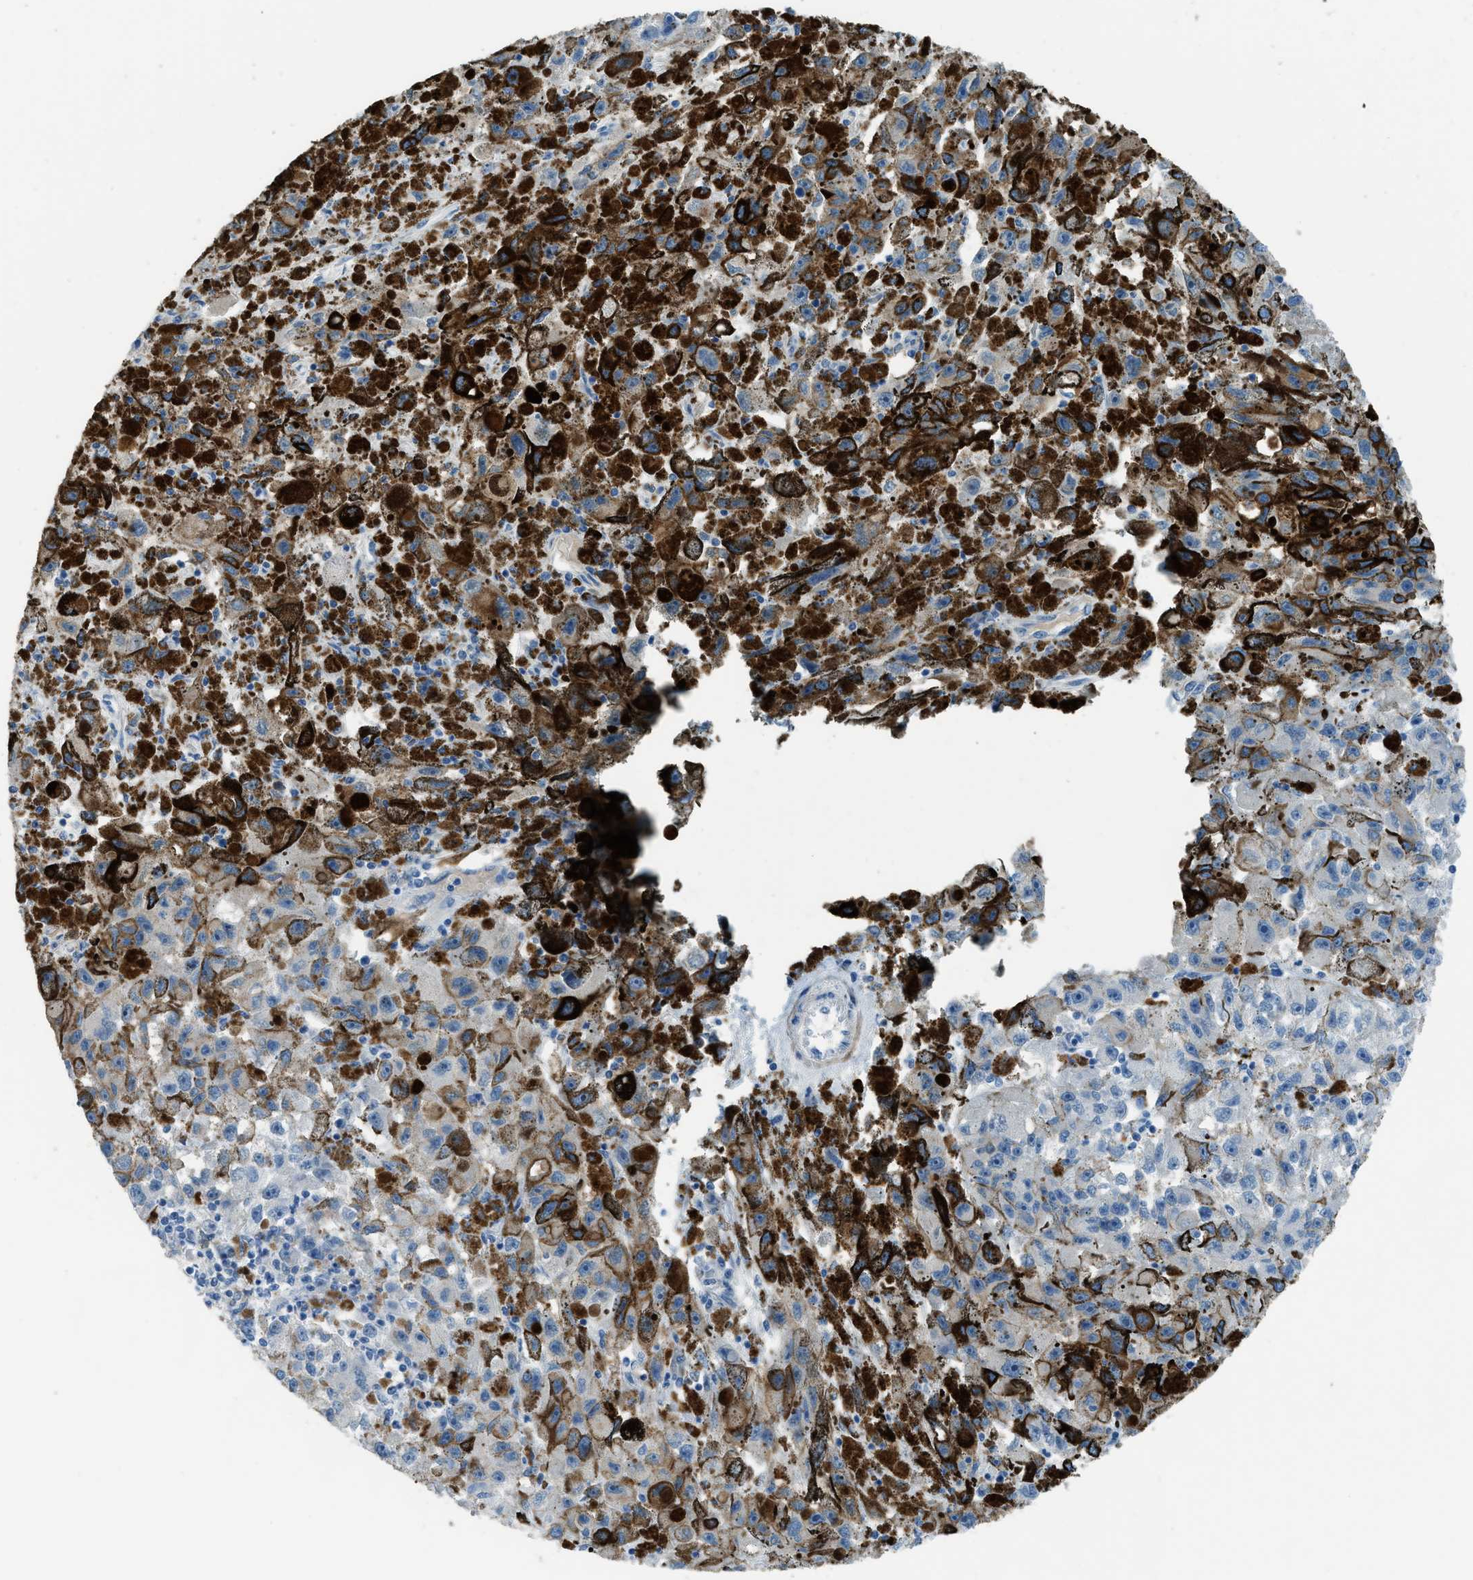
{"staining": {"intensity": "negative", "quantity": "none", "location": "none"}, "tissue": "melanoma", "cell_type": "Tumor cells", "image_type": "cancer", "snomed": [{"axis": "morphology", "description": "Malignant melanoma, NOS"}, {"axis": "topography", "description": "Skin"}], "caption": "Tumor cells show no significant positivity in malignant melanoma.", "gene": "TIMD4", "patient": {"sex": "female", "age": 104}}